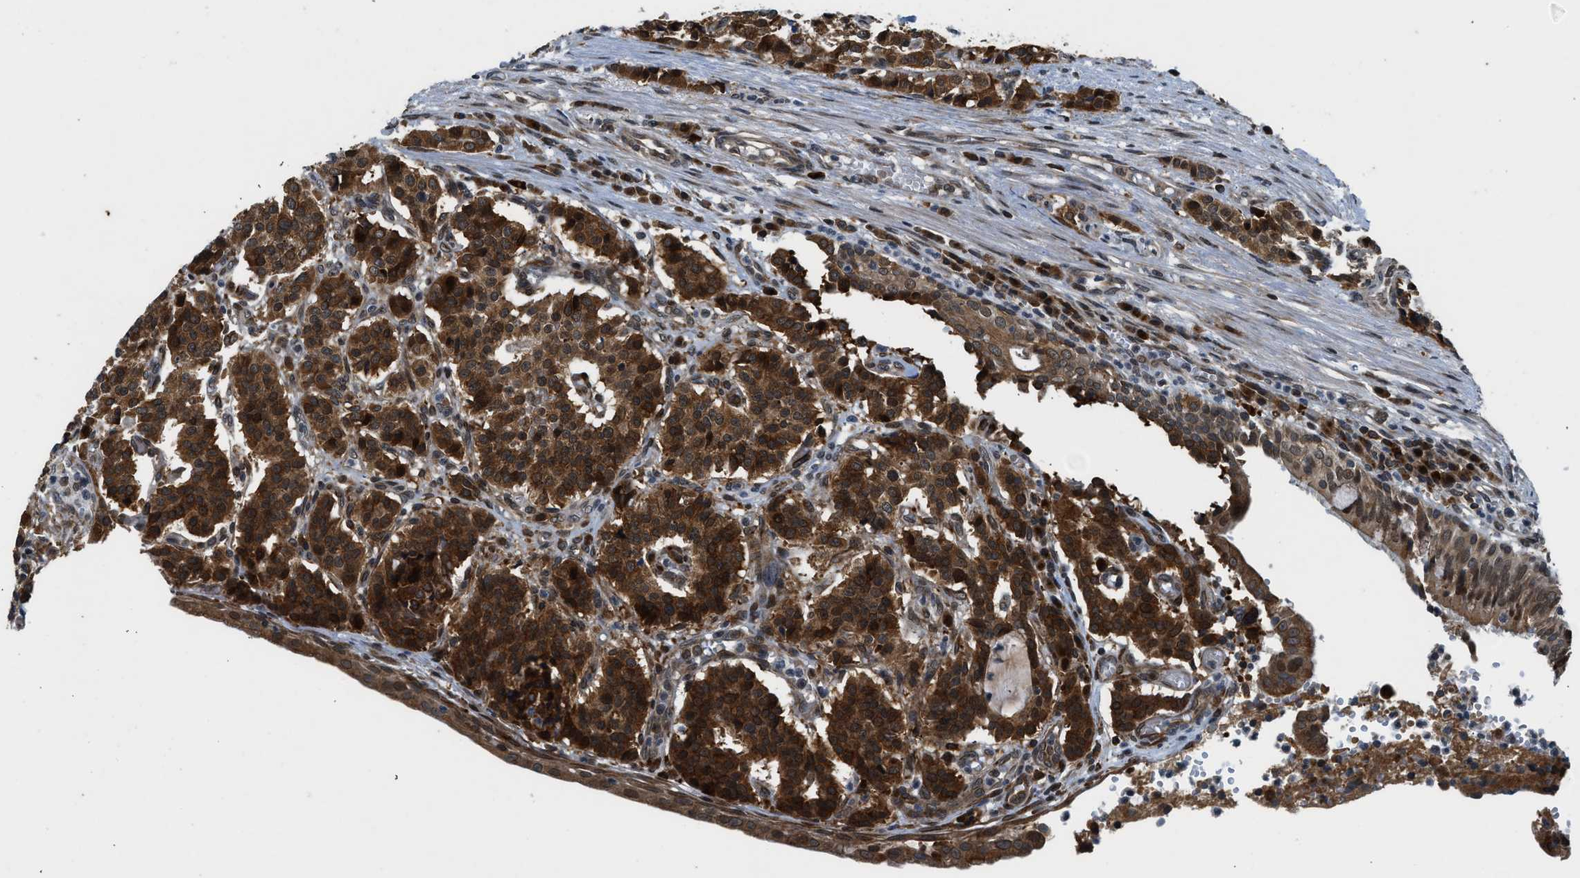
{"staining": {"intensity": "strong", "quantity": ">75%", "location": "cytoplasmic/membranous,nuclear"}, "tissue": "carcinoid", "cell_type": "Tumor cells", "image_type": "cancer", "snomed": [{"axis": "morphology", "description": "Carcinoid, malignant, NOS"}, {"axis": "topography", "description": "Lung"}], "caption": "Tumor cells show high levels of strong cytoplasmic/membranous and nuclear expression in approximately >75% of cells in carcinoid.", "gene": "RETREG3", "patient": {"sex": "male", "age": 30}}